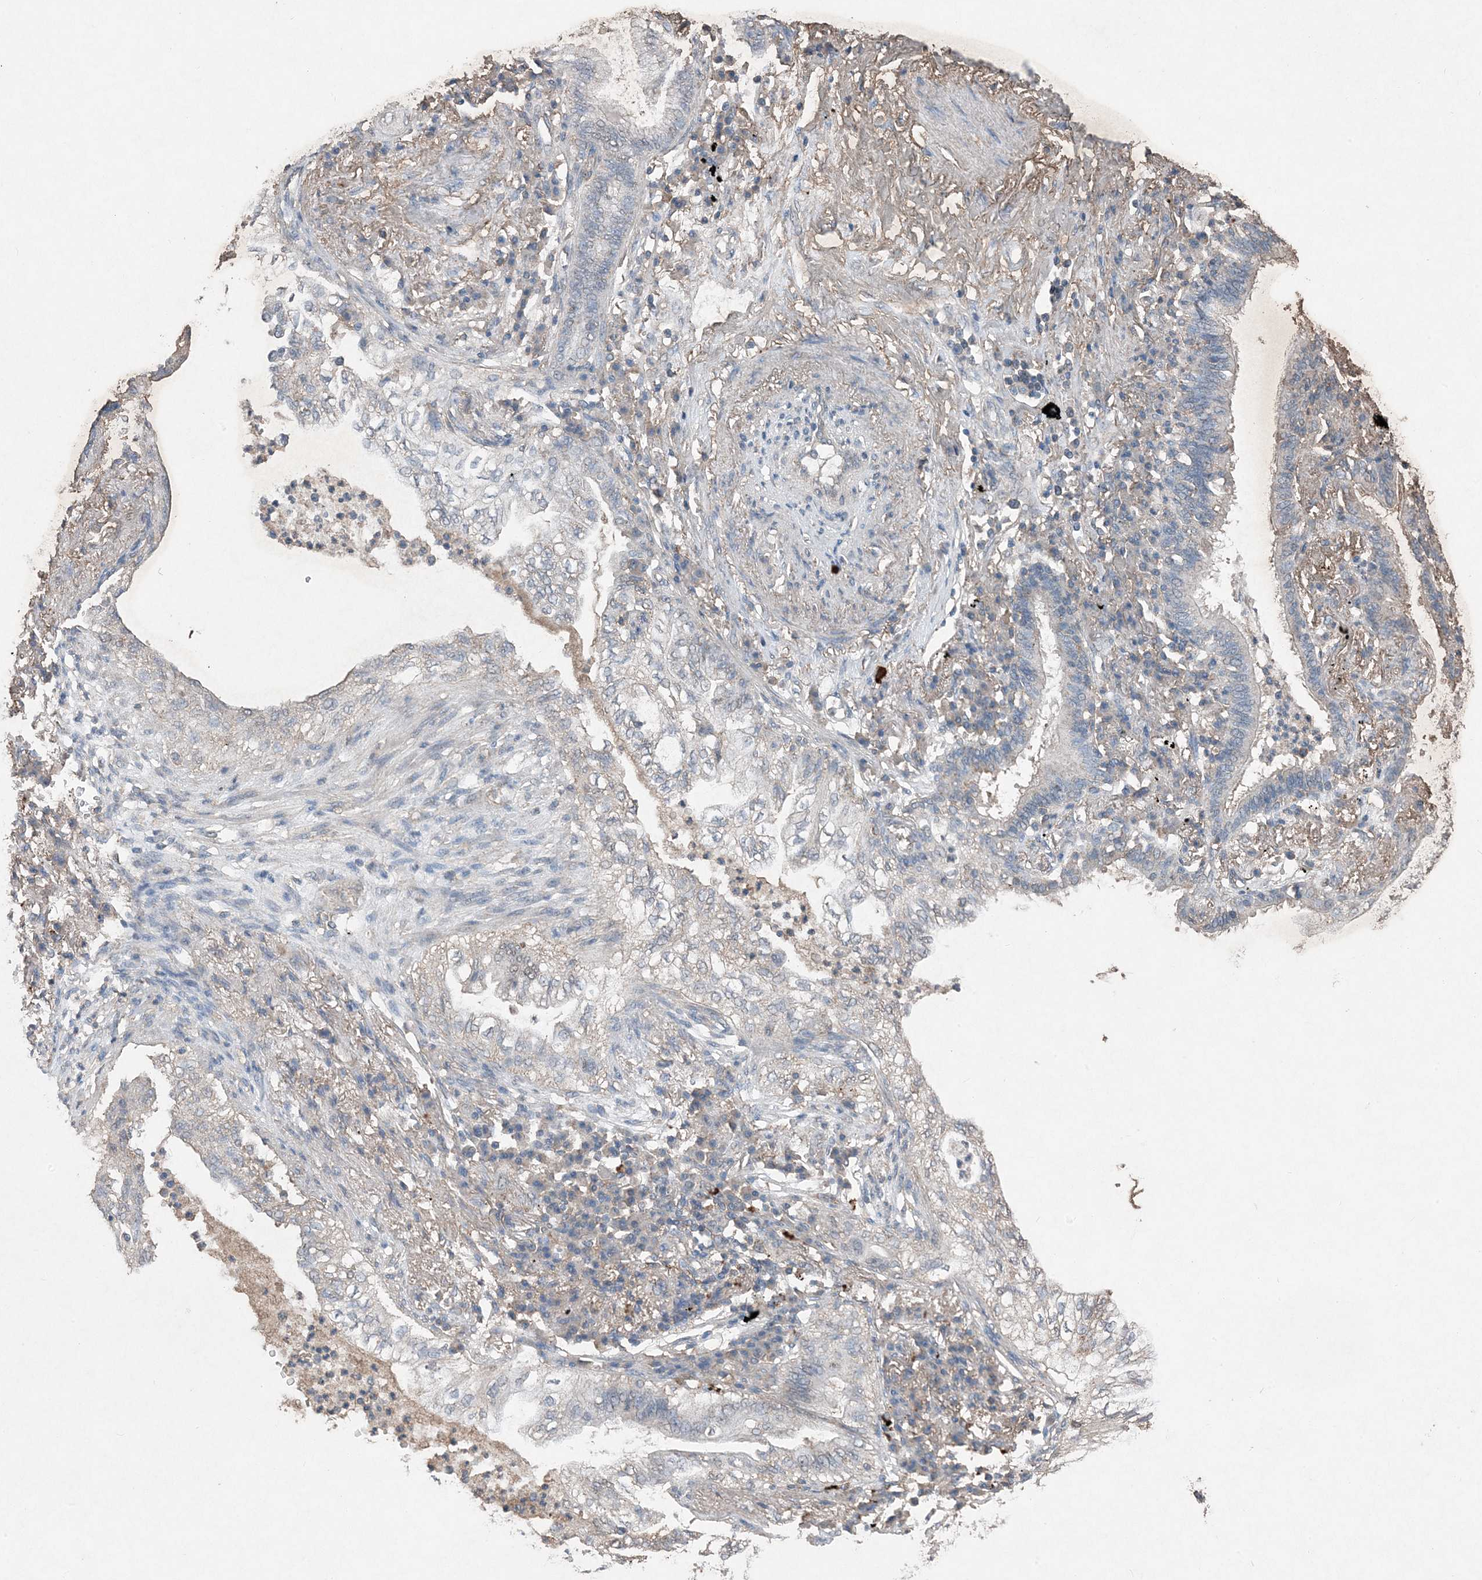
{"staining": {"intensity": "negative", "quantity": "none", "location": "none"}, "tissue": "lung cancer", "cell_type": "Tumor cells", "image_type": "cancer", "snomed": [{"axis": "morphology", "description": "Normal tissue, NOS"}, {"axis": "morphology", "description": "Adenocarcinoma, NOS"}, {"axis": "topography", "description": "Bronchus"}, {"axis": "topography", "description": "Lung"}], "caption": "This is a micrograph of IHC staining of adenocarcinoma (lung), which shows no positivity in tumor cells.", "gene": "FCN3", "patient": {"sex": "female", "age": 70}}